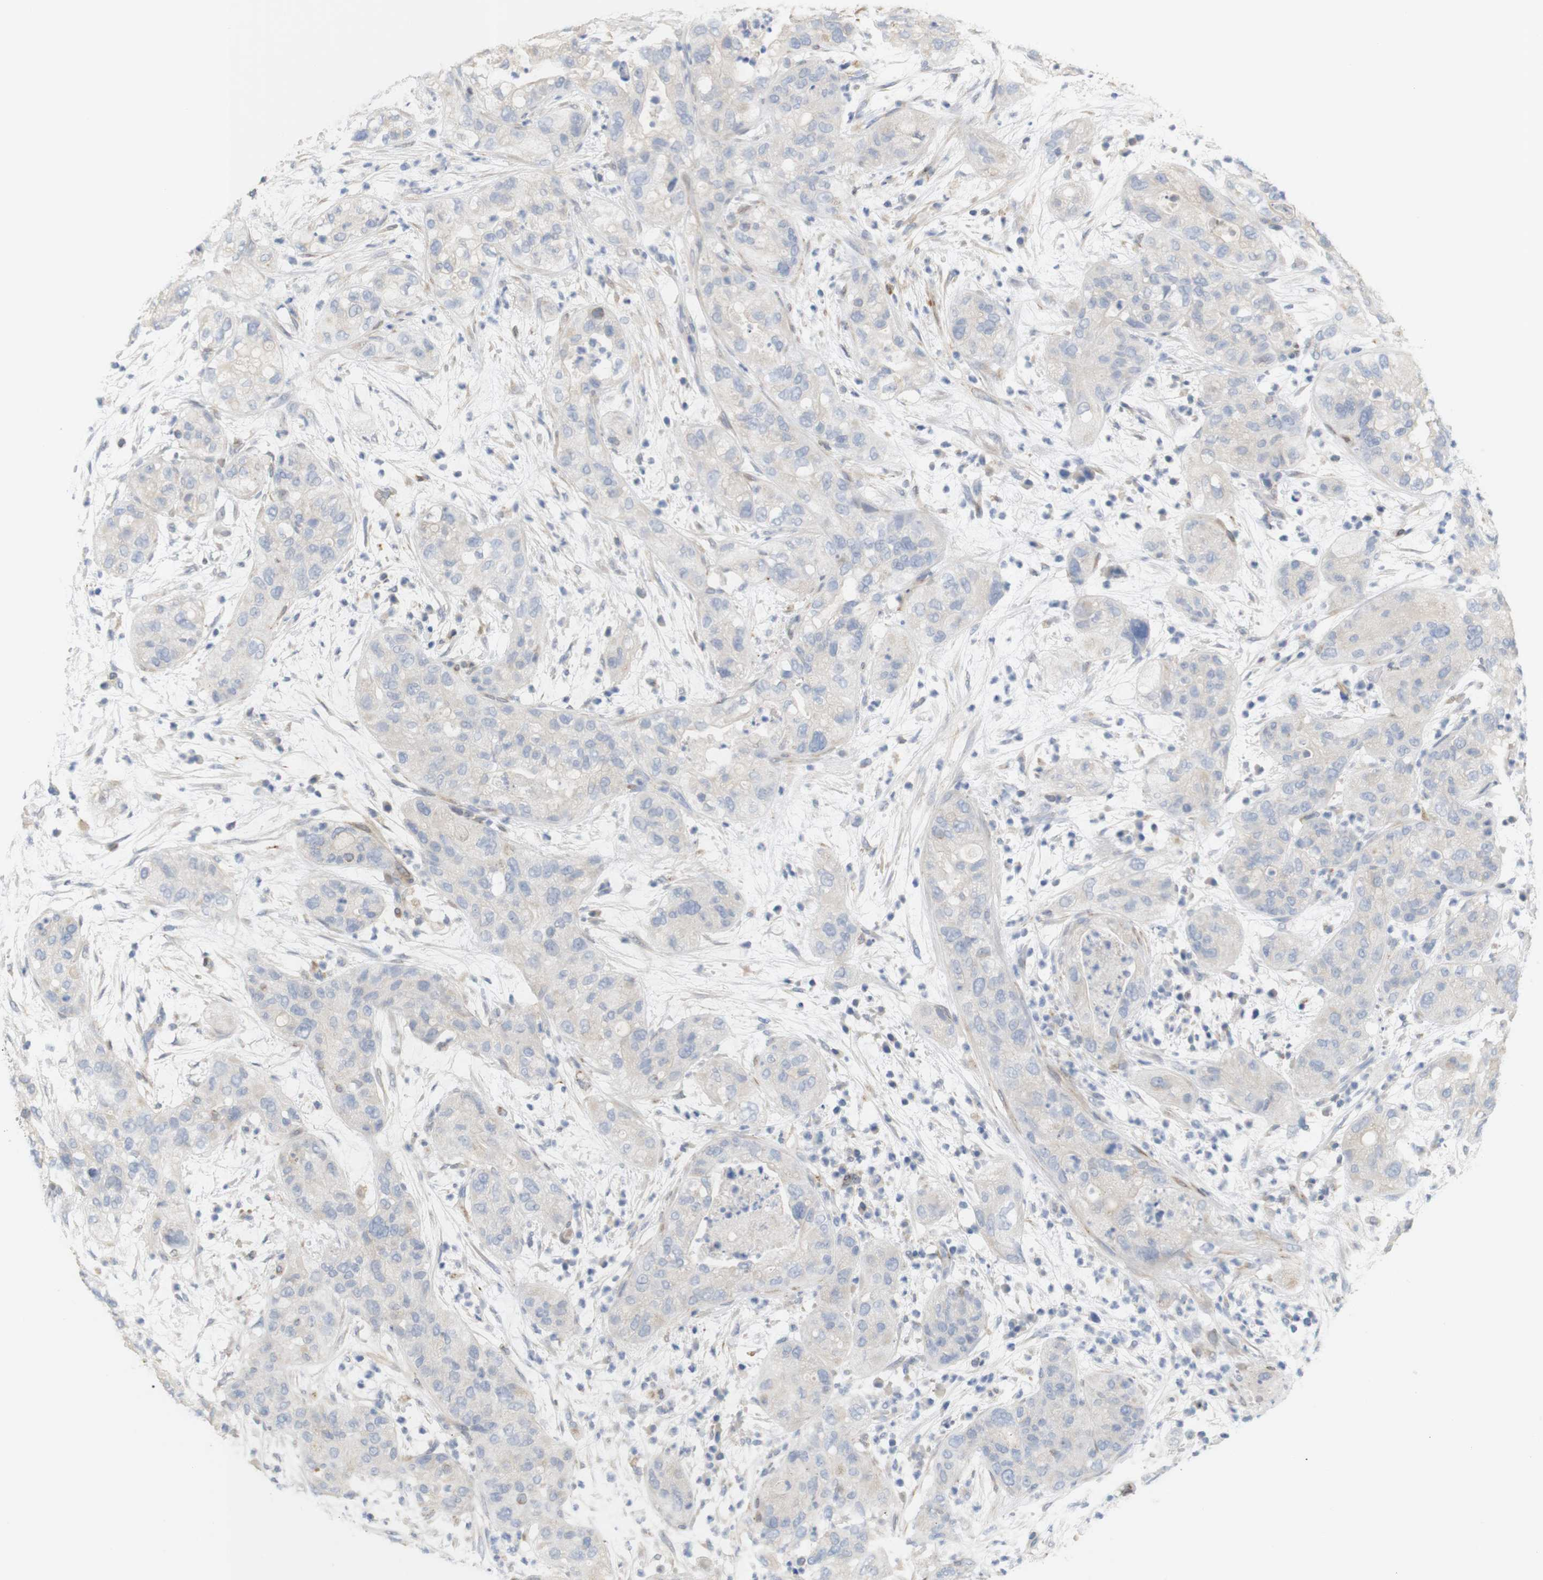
{"staining": {"intensity": "negative", "quantity": "none", "location": "none"}, "tissue": "pancreatic cancer", "cell_type": "Tumor cells", "image_type": "cancer", "snomed": [{"axis": "morphology", "description": "Adenocarcinoma, NOS"}, {"axis": "topography", "description": "Pancreas"}], "caption": "Tumor cells are negative for brown protein staining in pancreatic cancer.", "gene": "ITPR1", "patient": {"sex": "female", "age": 78}}